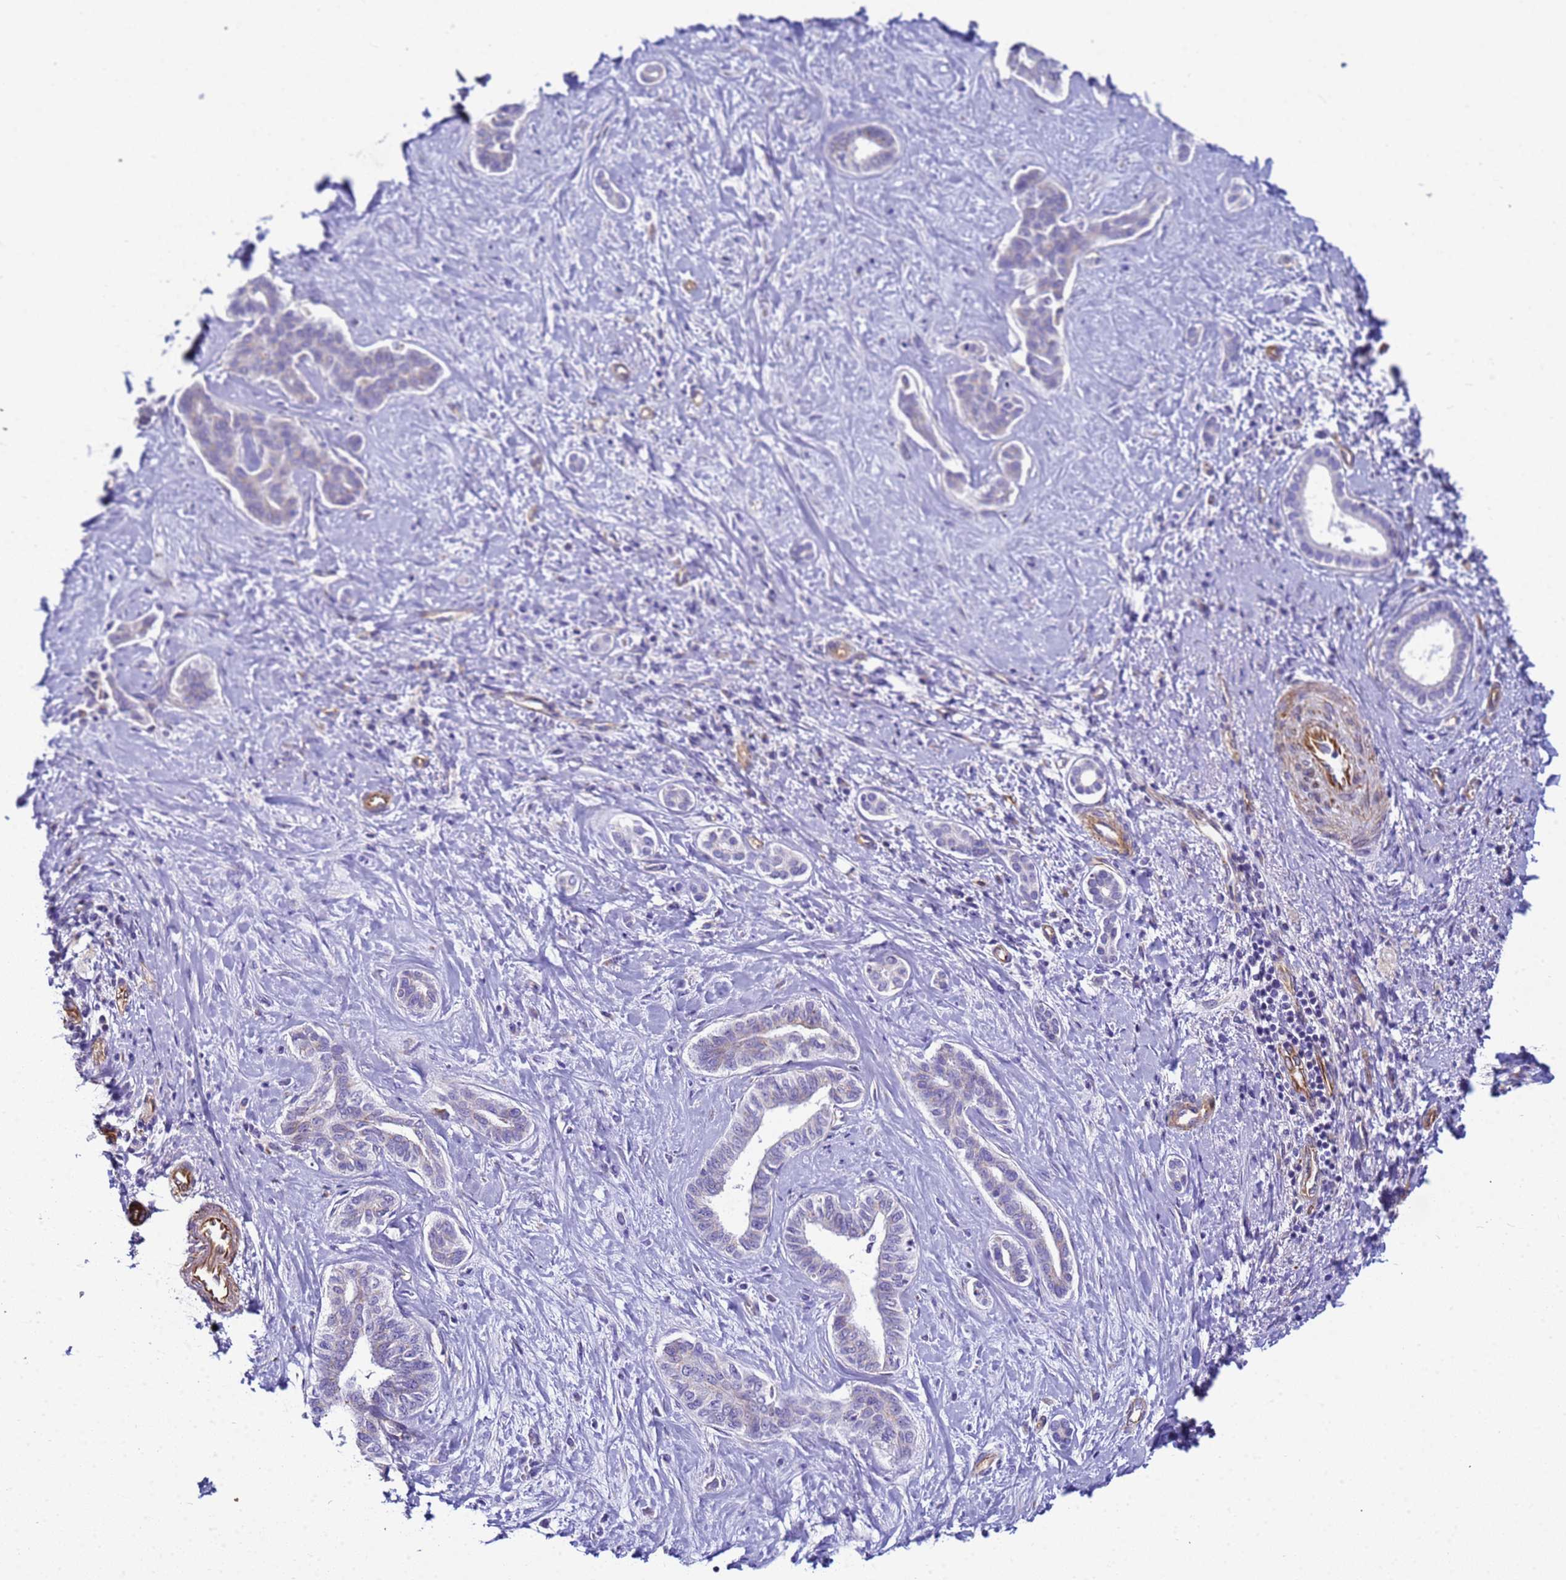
{"staining": {"intensity": "negative", "quantity": "none", "location": "none"}, "tissue": "liver cancer", "cell_type": "Tumor cells", "image_type": "cancer", "snomed": [{"axis": "morphology", "description": "Cholangiocarcinoma"}, {"axis": "topography", "description": "Liver"}], "caption": "IHC image of neoplastic tissue: liver cholangiocarcinoma stained with DAB reveals no significant protein positivity in tumor cells. (DAB IHC visualized using brightfield microscopy, high magnification).", "gene": "UBXN2B", "patient": {"sex": "female", "age": 77}}